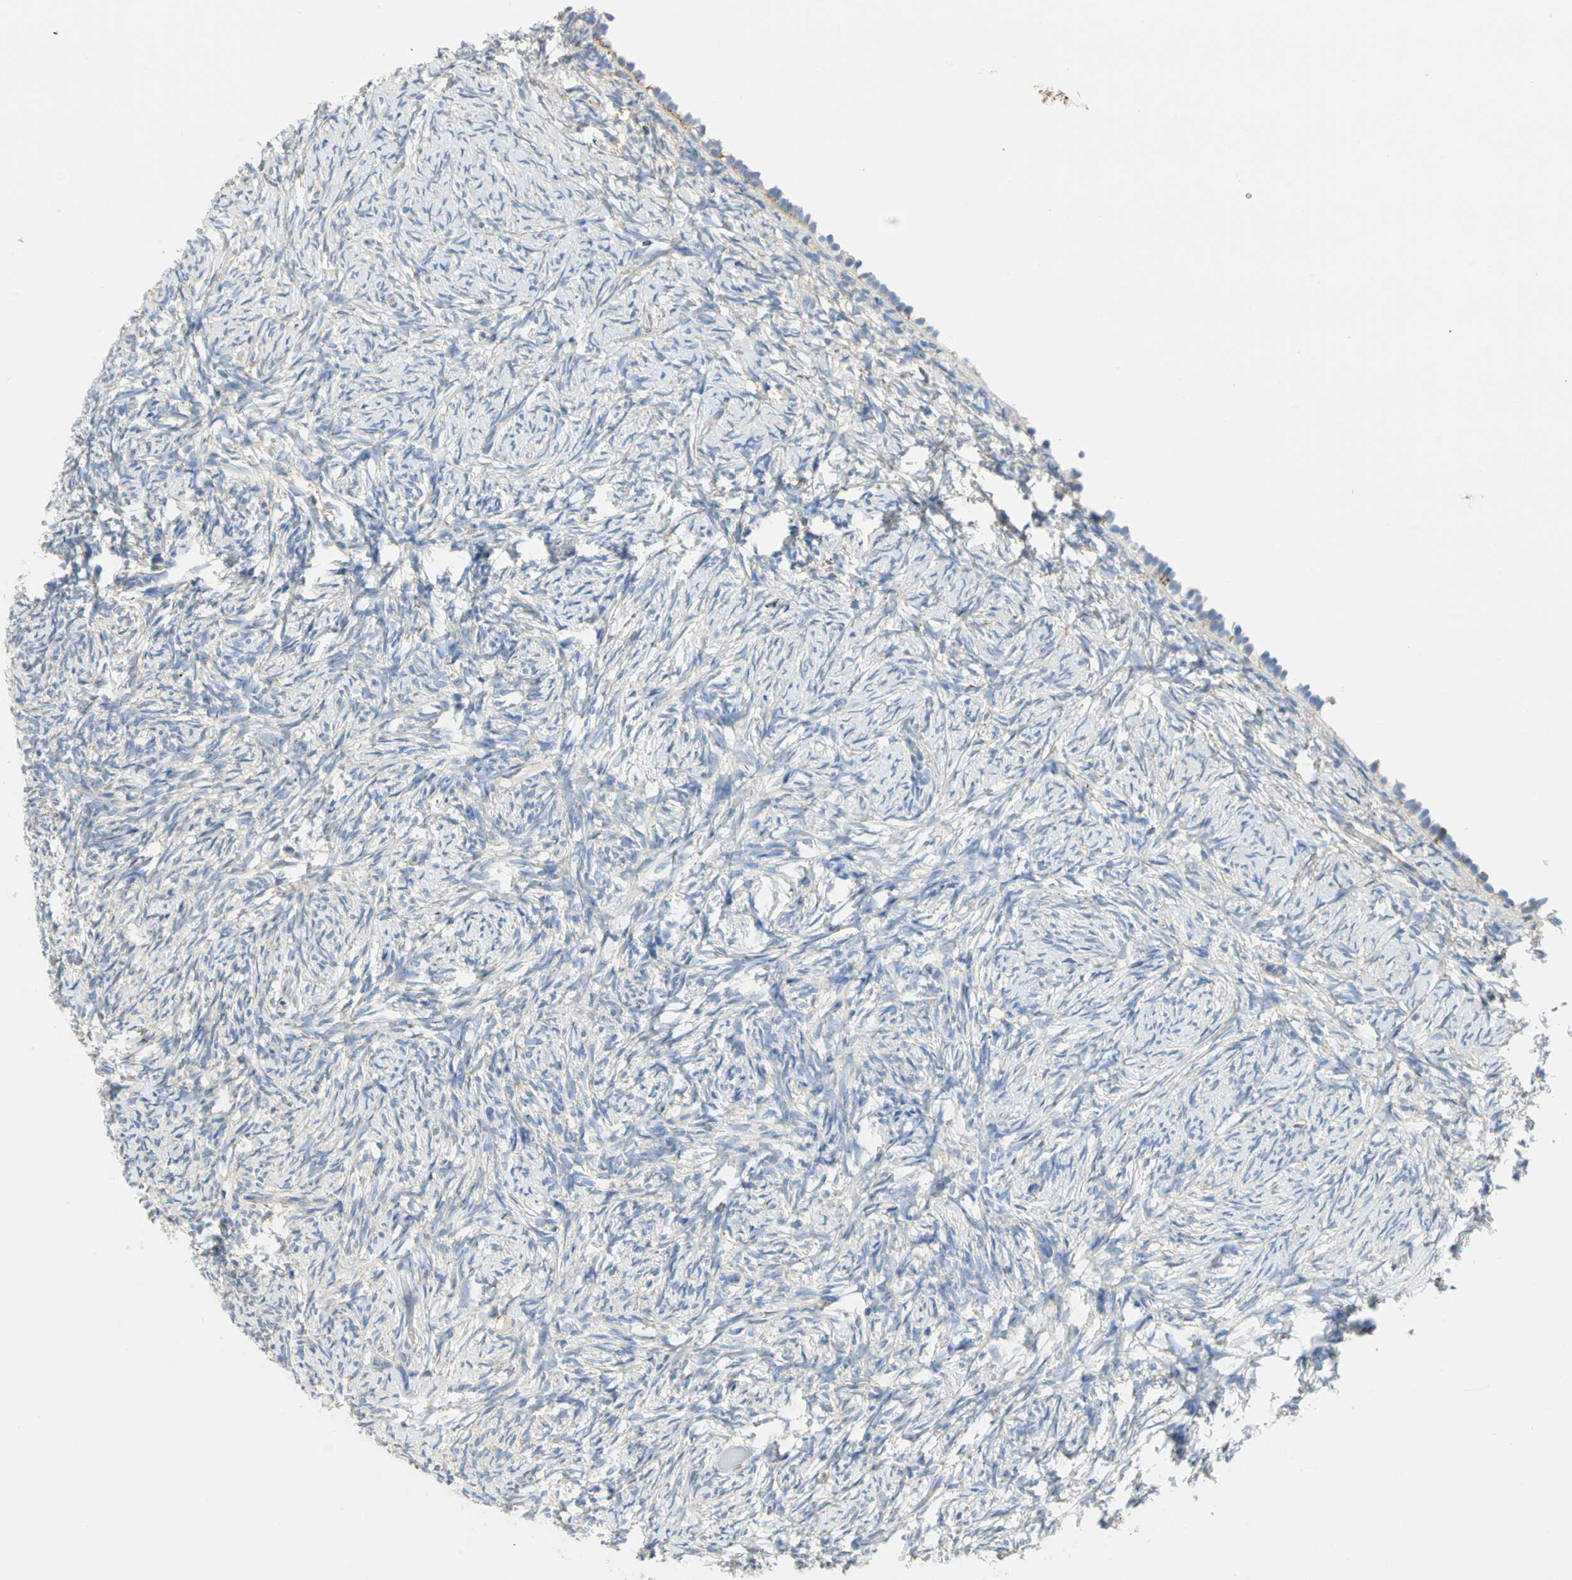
{"staining": {"intensity": "weak", "quantity": "25%-75%", "location": "cytoplasmic/membranous"}, "tissue": "ovary", "cell_type": "Ovarian stroma cells", "image_type": "normal", "snomed": [{"axis": "morphology", "description": "Normal tissue, NOS"}, {"axis": "topography", "description": "Ovary"}], "caption": "Protein analysis of normal ovary shows weak cytoplasmic/membranous expression in about 25%-75% of ovarian stroma cells. (IHC, brightfield microscopy, high magnification).", "gene": "PLCXD1", "patient": {"sex": "female", "age": 60}}